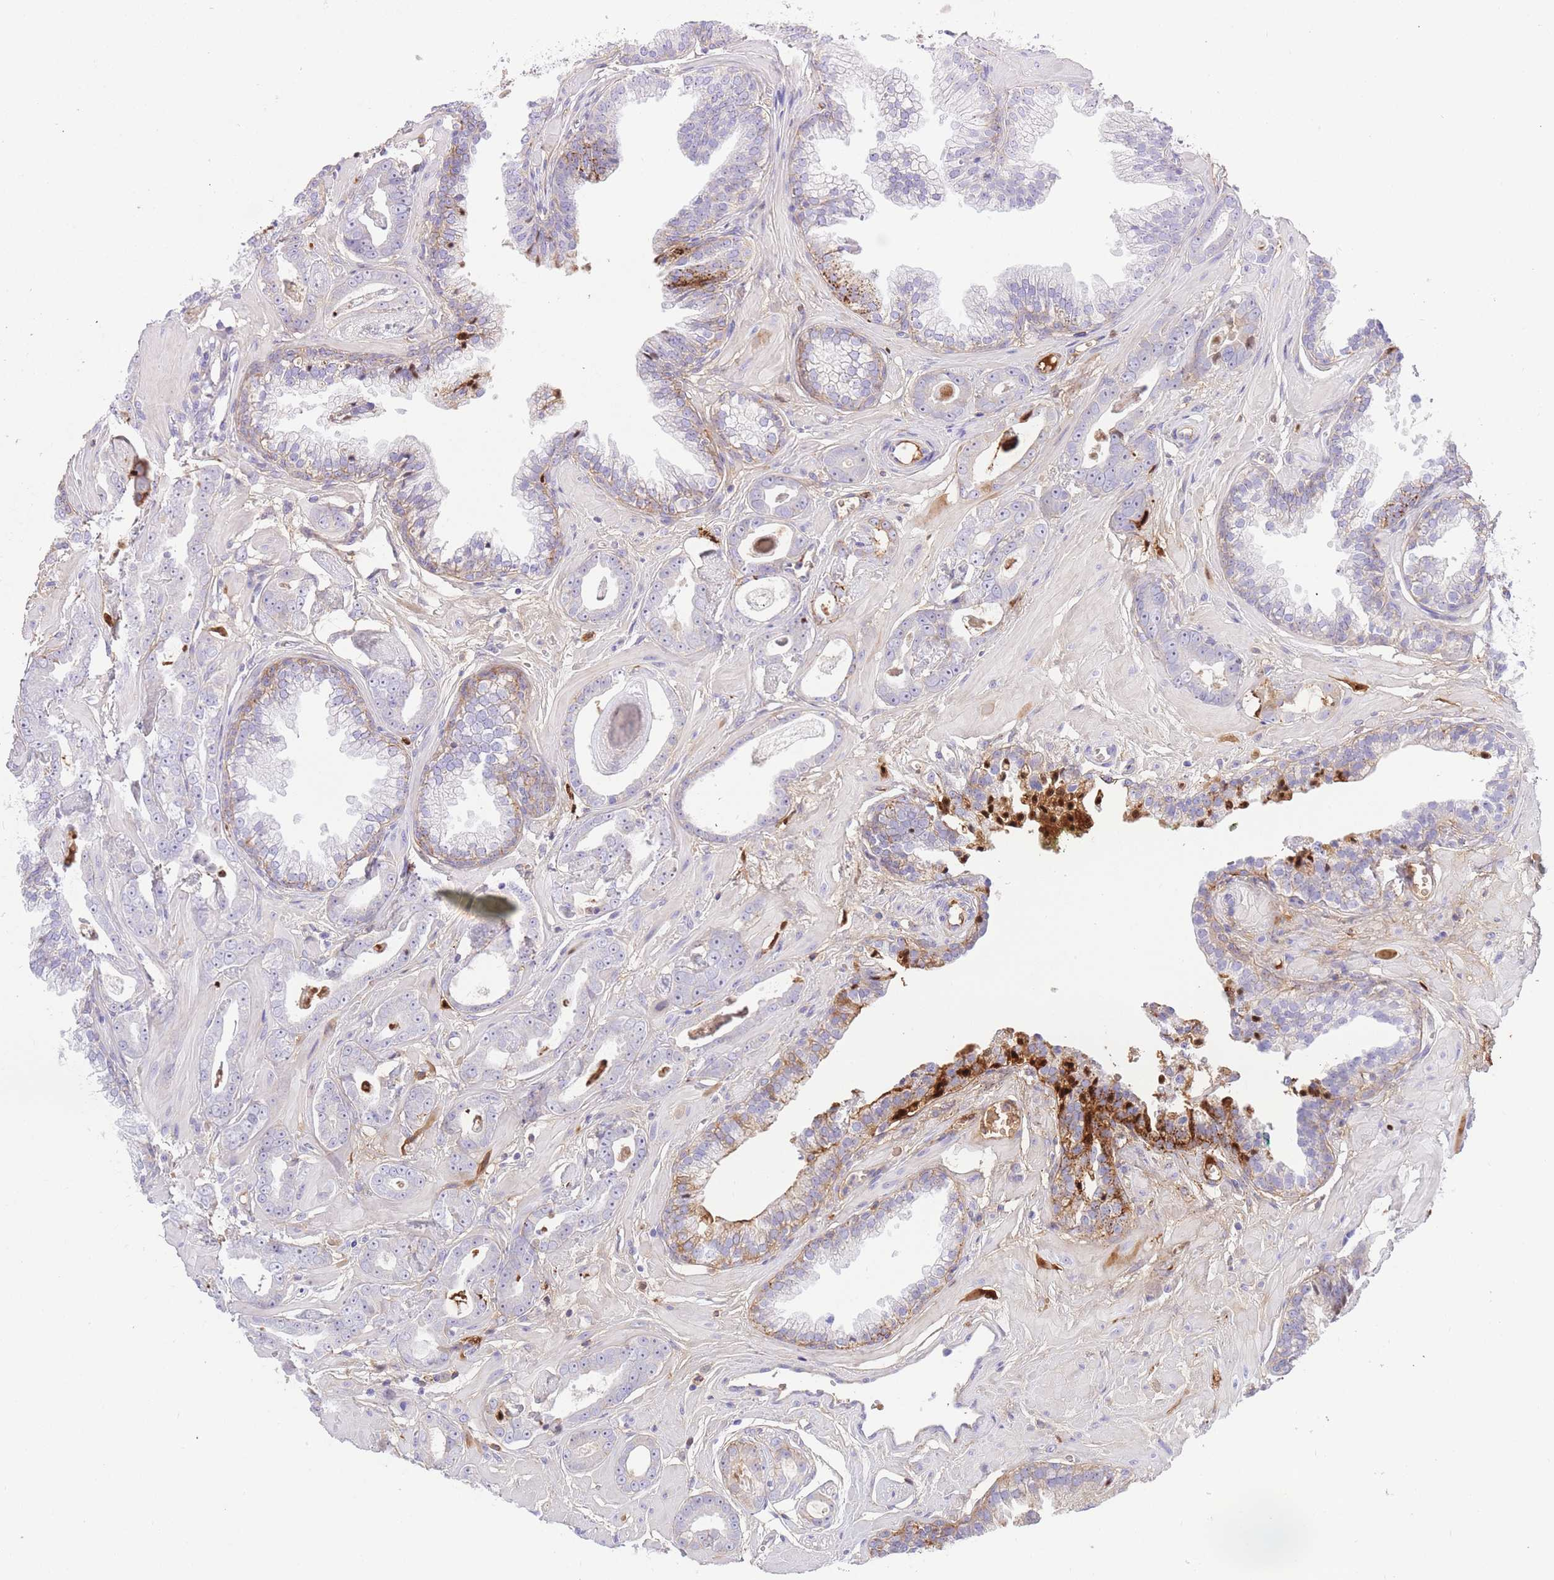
{"staining": {"intensity": "negative", "quantity": "none", "location": "none"}, "tissue": "prostate cancer", "cell_type": "Tumor cells", "image_type": "cancer", "snomed": [{"axis": "morphology", "description": "Adenocarcinoma, Low grade"}, {"axis": "topography", "description": "Prostate"}], "caption": "Immunohistochemistry (IHC) micrograph of low-grade adenocarcinoma (prostate) stained for a protein (brown), which demonstrates no positivity in tumor cells.", "gene": "HRG", "patient": {"sex": "male", "age": 60}}